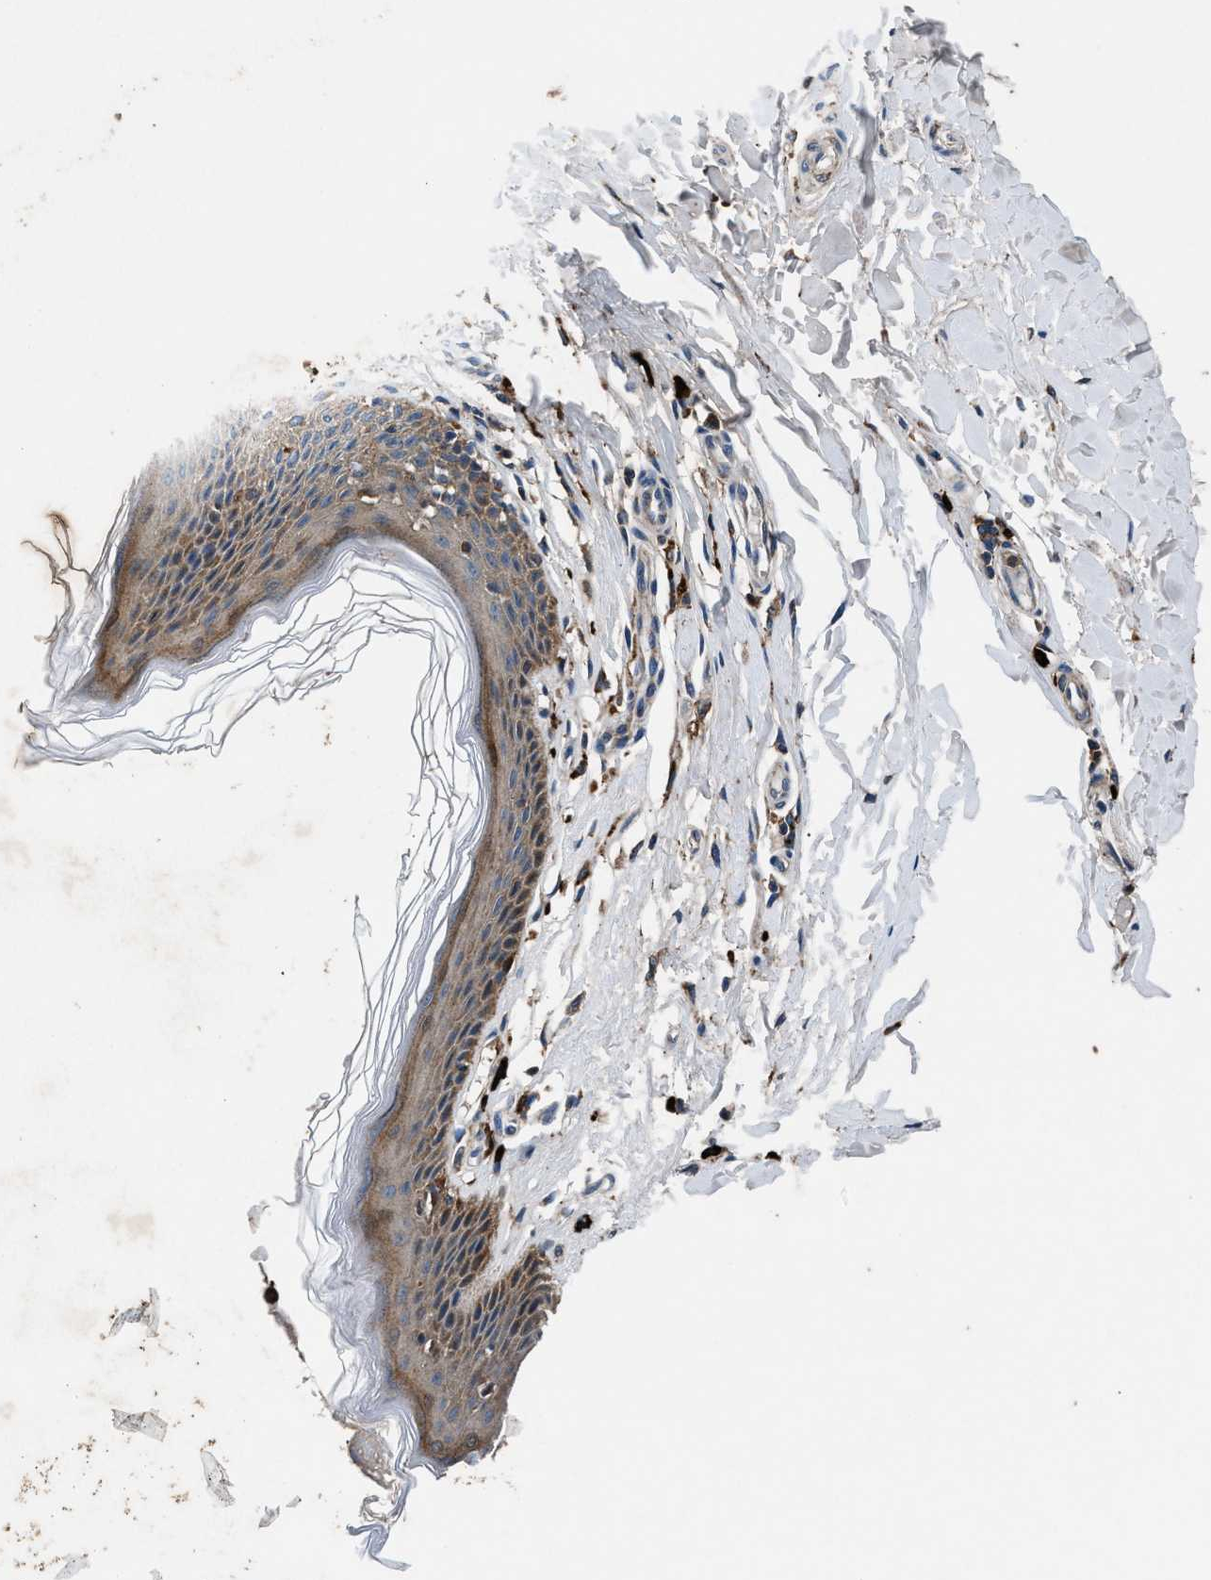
{"staining": {"intensity": "moderate", "quantity": "<25%", "location": "cytoplasmic/membranous"}, "tissue": "skin", "cell_type": "Epidermal cells", "image_type": "normal", "snomed": [{"axis": "morphology", "description": "Normal tissue, NOS"}, {"axis": "topography", "description": "Vulva"}], "caption": "IHC (DAB) staining of benign human skin reveals moderate cytoplasmic/membranous protein positivity in approximately <25% of epidermal cells.", "gene": "FAM221A", "patient": {"sex": "female", "age": 66}}